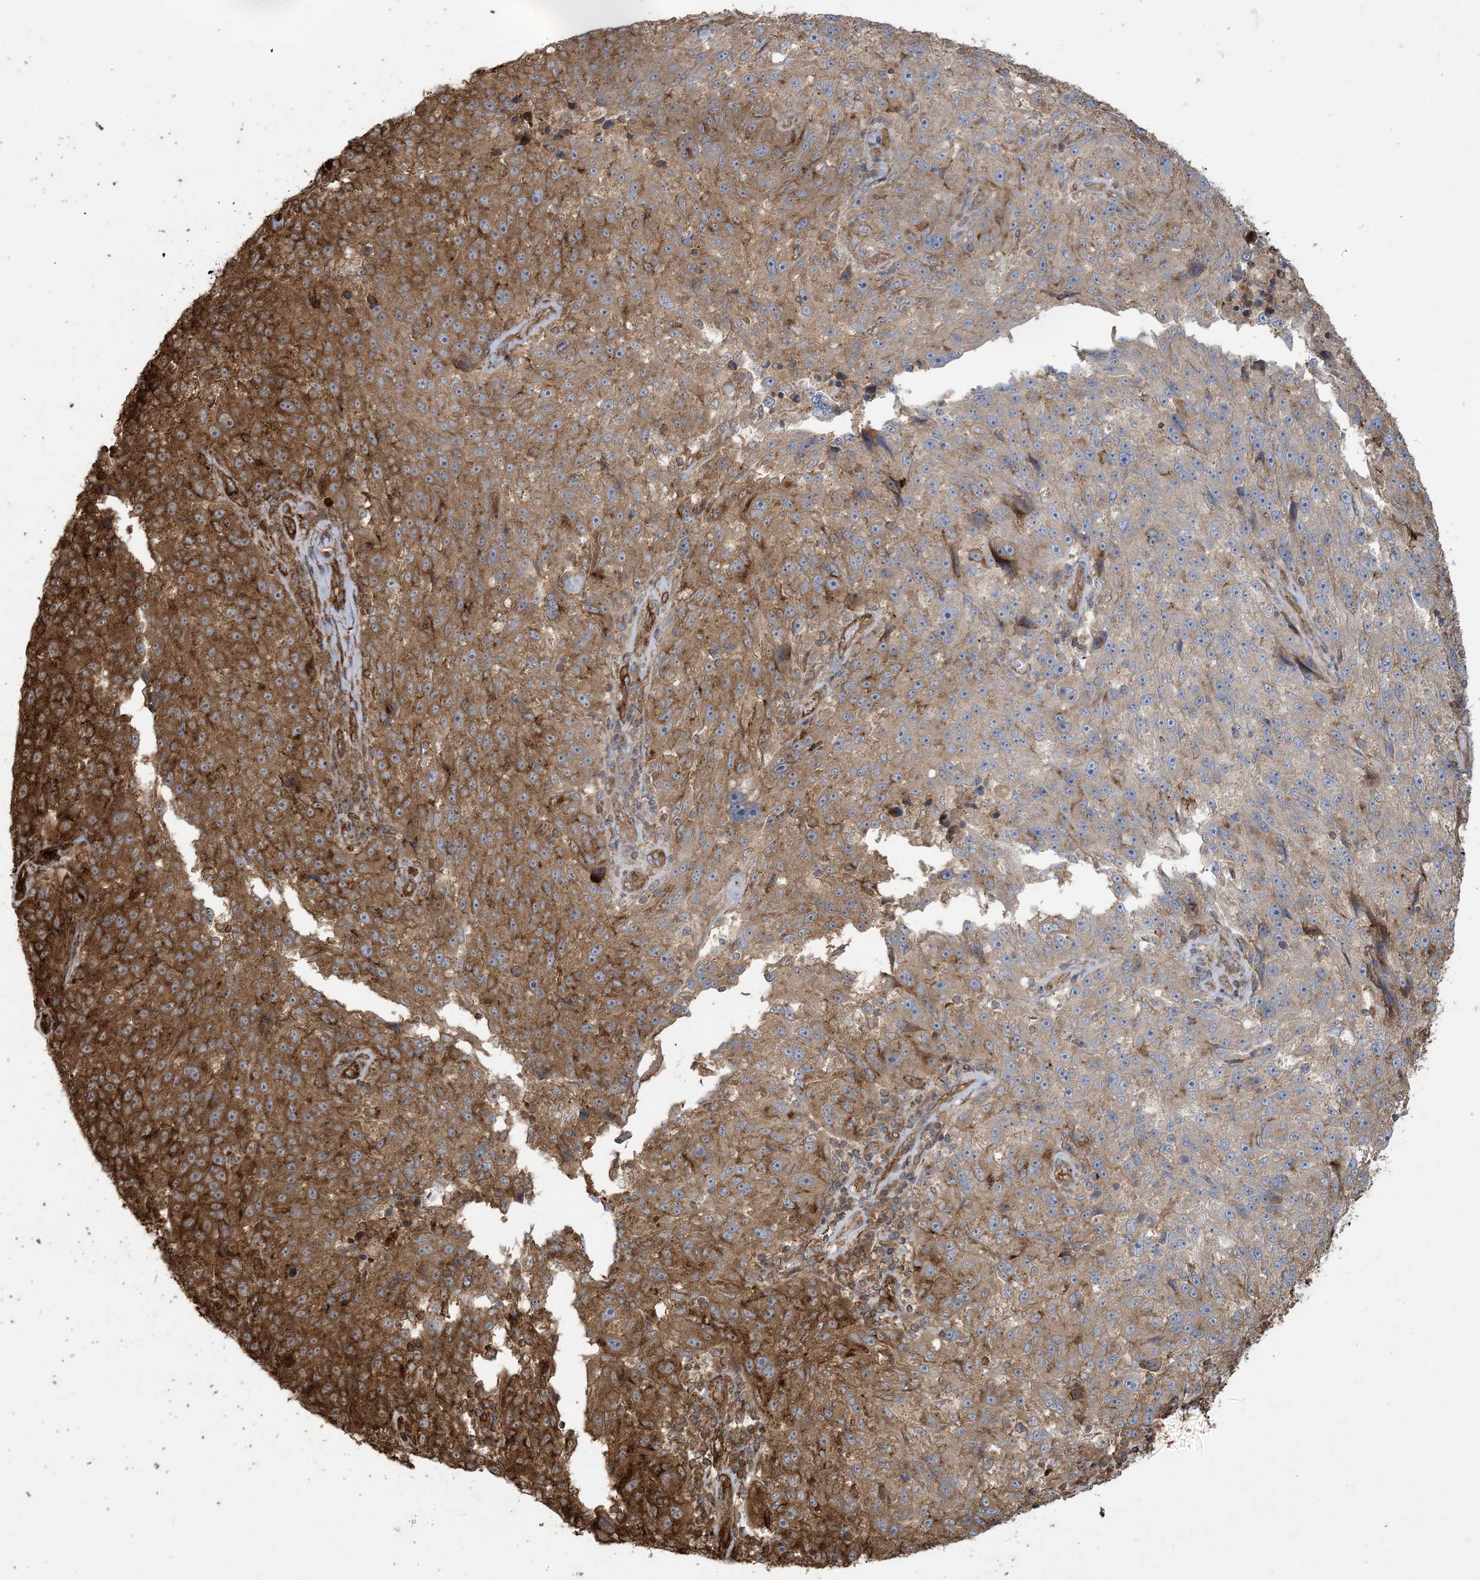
{"staining": {"intensity": "moderate", "quantity": "25%-75%", "location": "cytoplasmic/membranous"}, "tissue": "melanoma", "cell_type": "Tumor cells", "image_type": "cancer", "snomed": [{"axis": "morphology", "description": "Malignant melanoma, NOS"}, {"axis": "topography", "description": "Skin"}], "caption": "Tumor cells show moderate cytoplasmic/membranous positivity in about 25%-75% of cells in melanoma.", "gene": "KLHL18", "patient": {"sex": "male", "age": 53}}